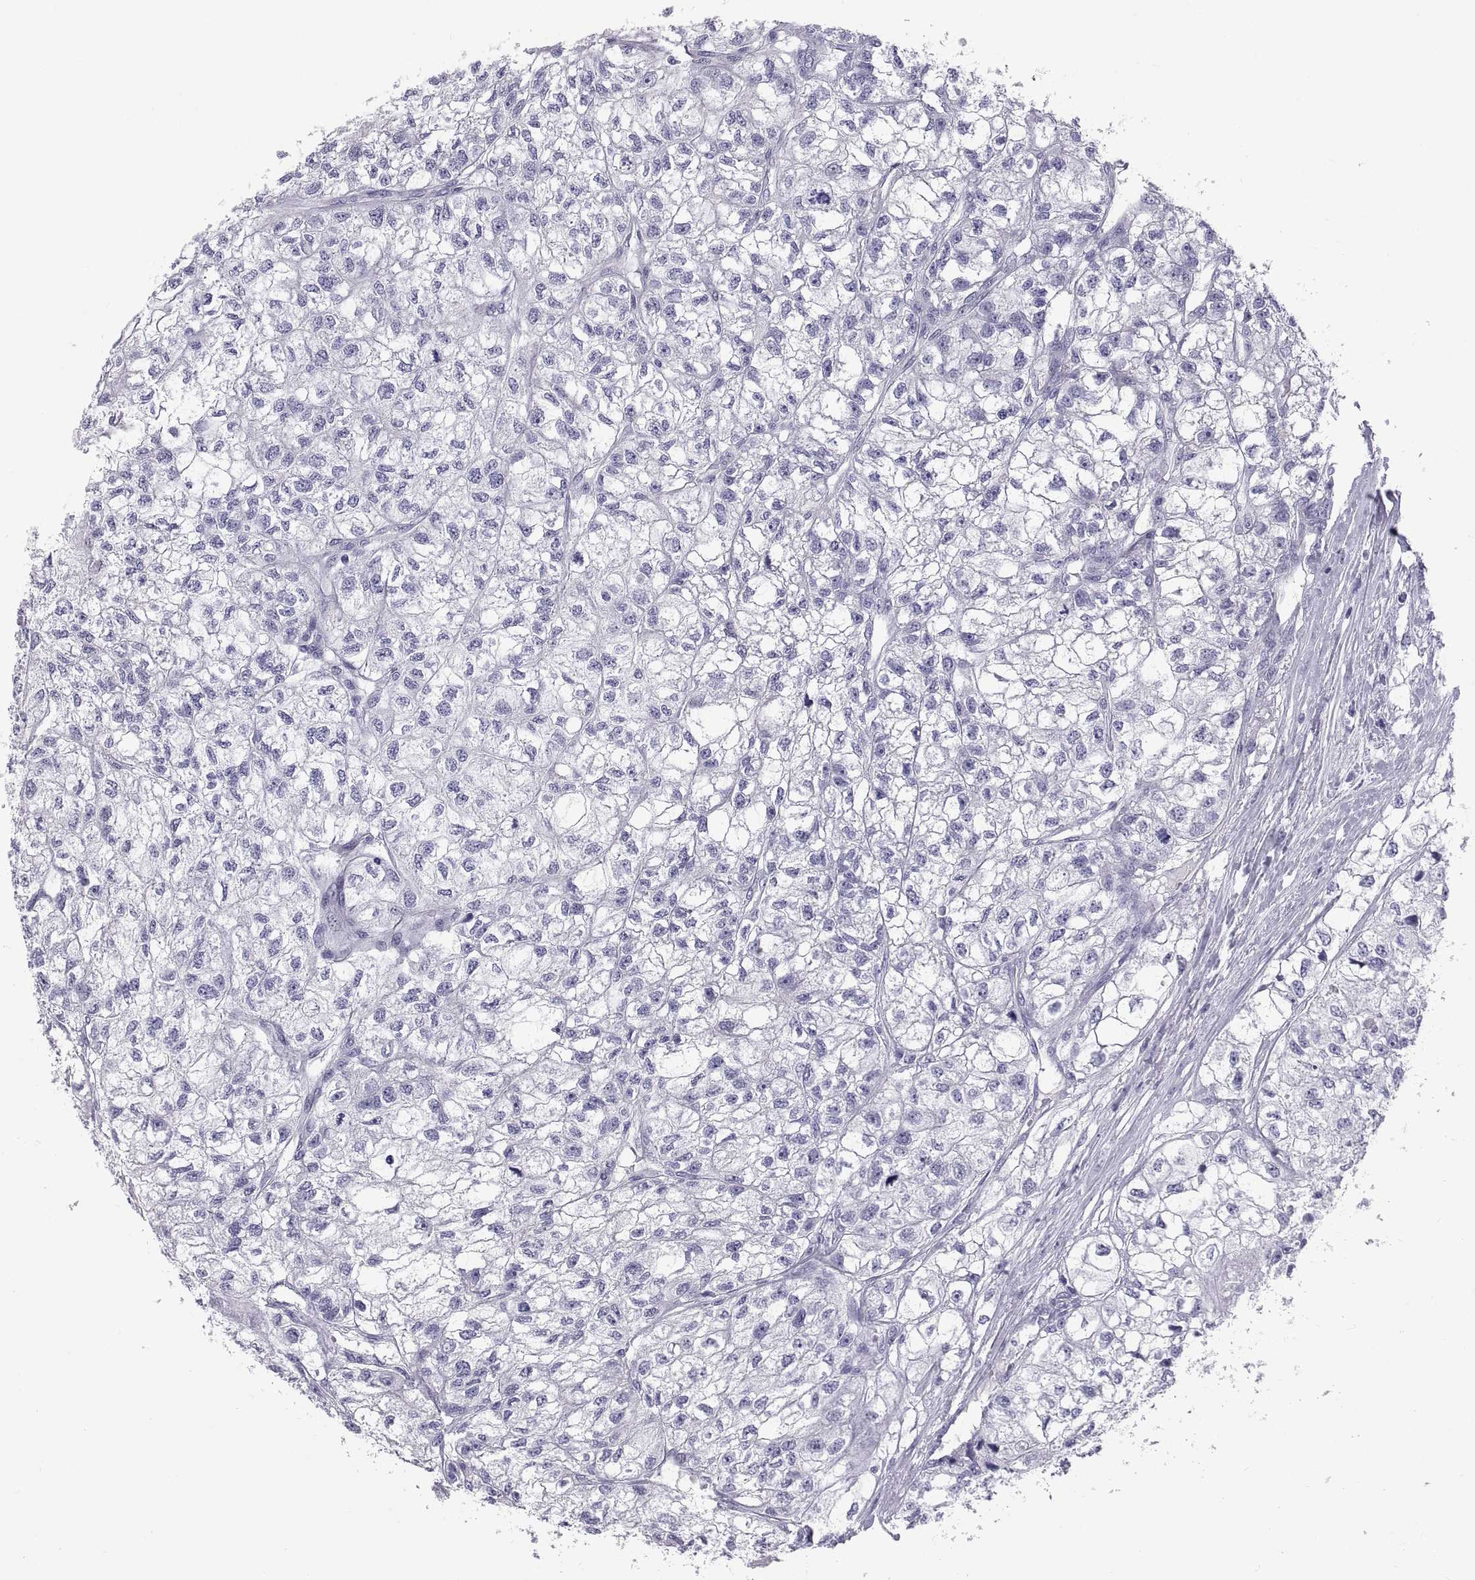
{"staining": {"intensity": "negative", "quantity": "none", "location": "none"}, "tissue": "renal cancer", "cell_type": "Tumor cells", "image_type": "cancer", "snomed": [{"axis": "morphology", "description": "Adenocarcinoma, NOS"}, {"axis": "topography", "description": "Kidney"}], "caption": "Protein analysis of renal cancer displays no significant positivity in tumor cells.", "gene": "FAM170A", "patient": {"sex": "male", "age": 56}}